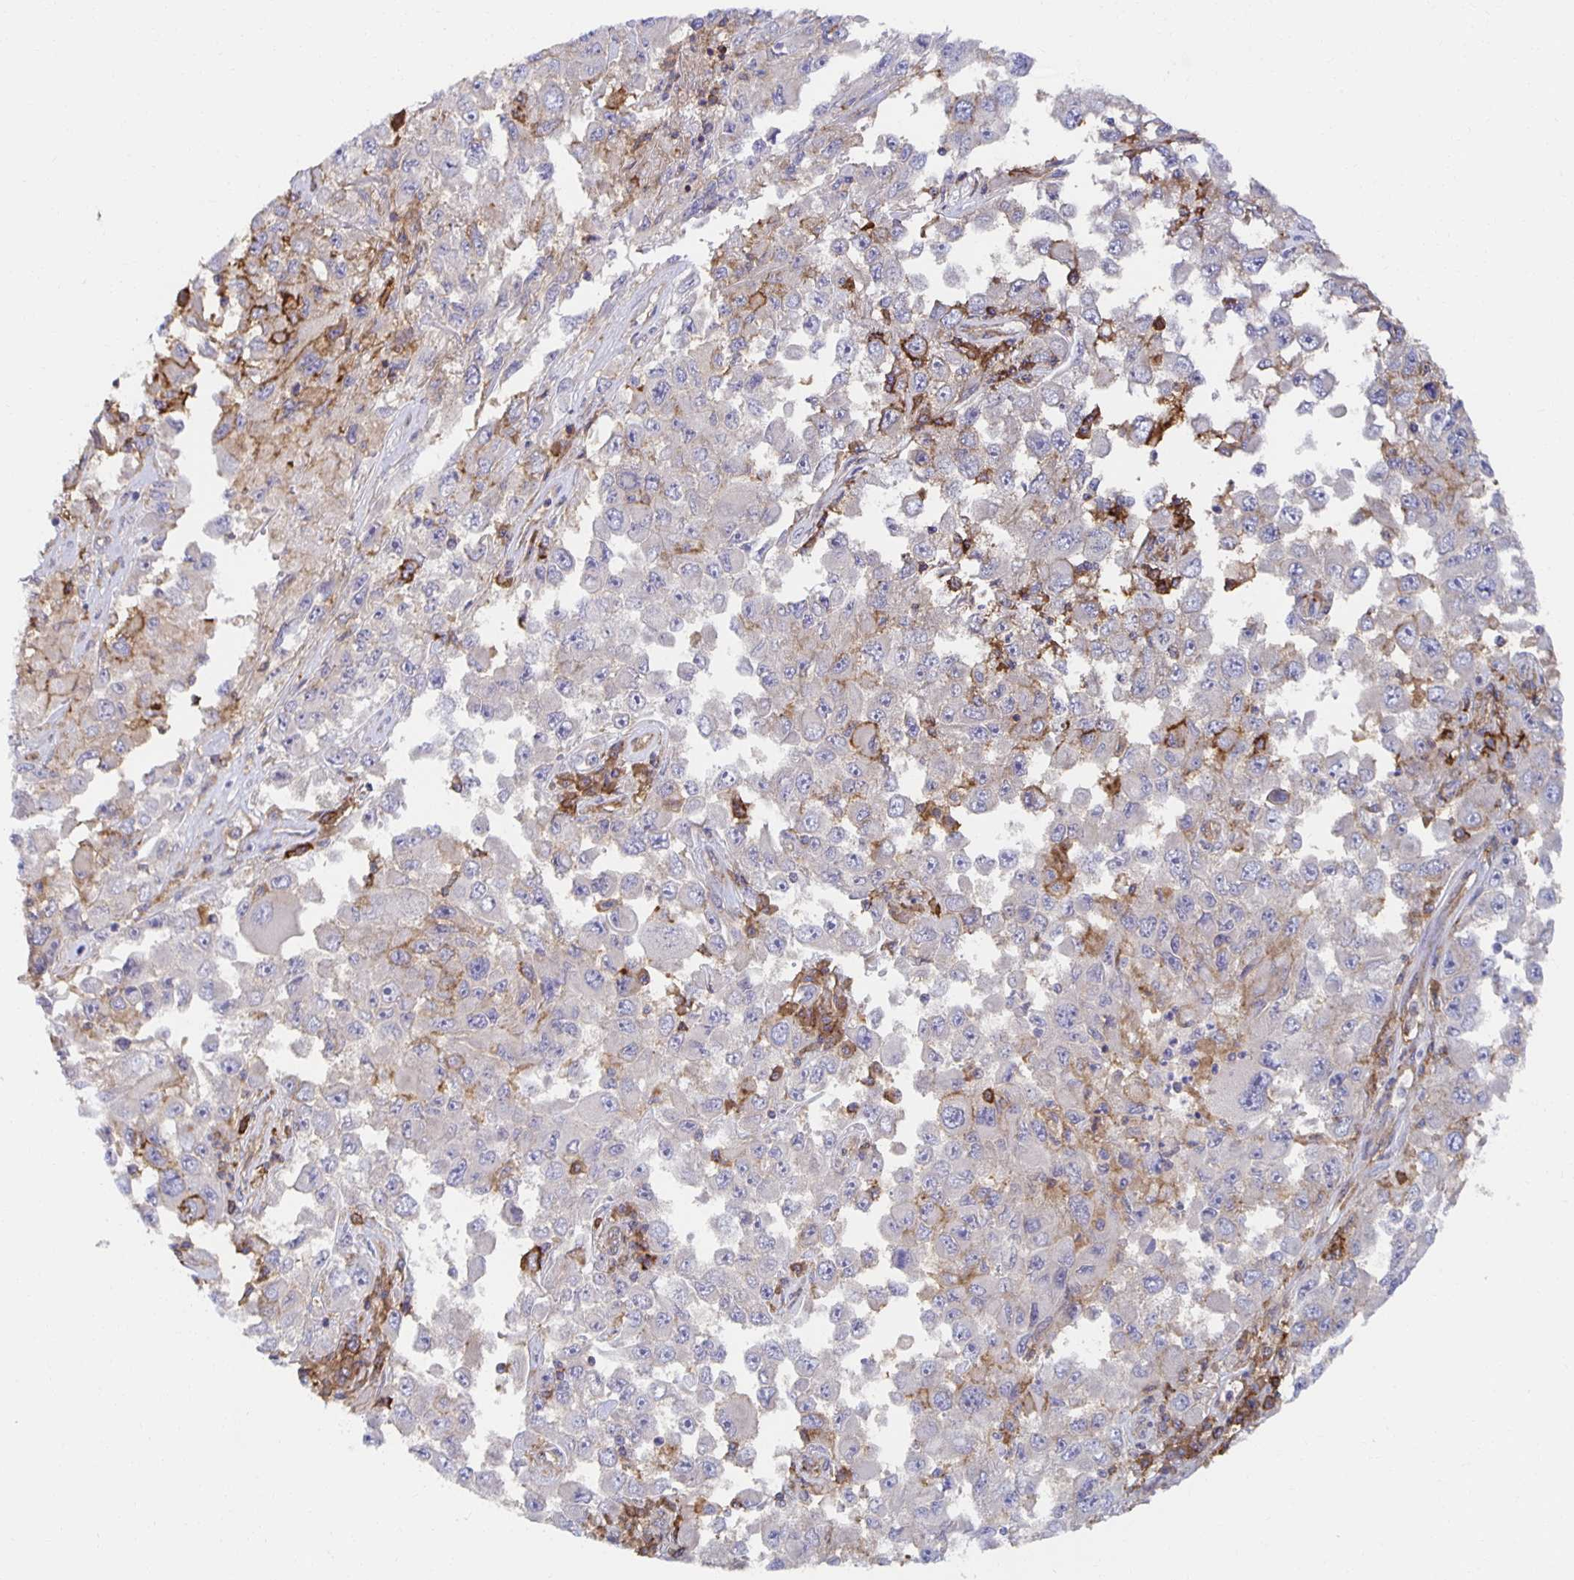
{"staining": {"intensity": "moderate", "quantity": "<25%", "location": "cytoplasmic/membranous"}, "tissue": "melanoma", "cell_type": "Tumor cells", "image_type": "cancer", "snomed": [{"axis": "morphology", "description": "Malignant melanoma, Metastatic site"}, {"axis": "topography", "description": "Lymph node"}], "caption": "Immunohistochemistry (IHC) photomicrograph of malignant melanoma (metastatic site) stained for a protein (brown), which exhibits low levels of moderate cytoplasmic/membranous expression in about <25% of tumor cells.", "gene": "BAD", "patient": {"sex": "female", "age": 67}}